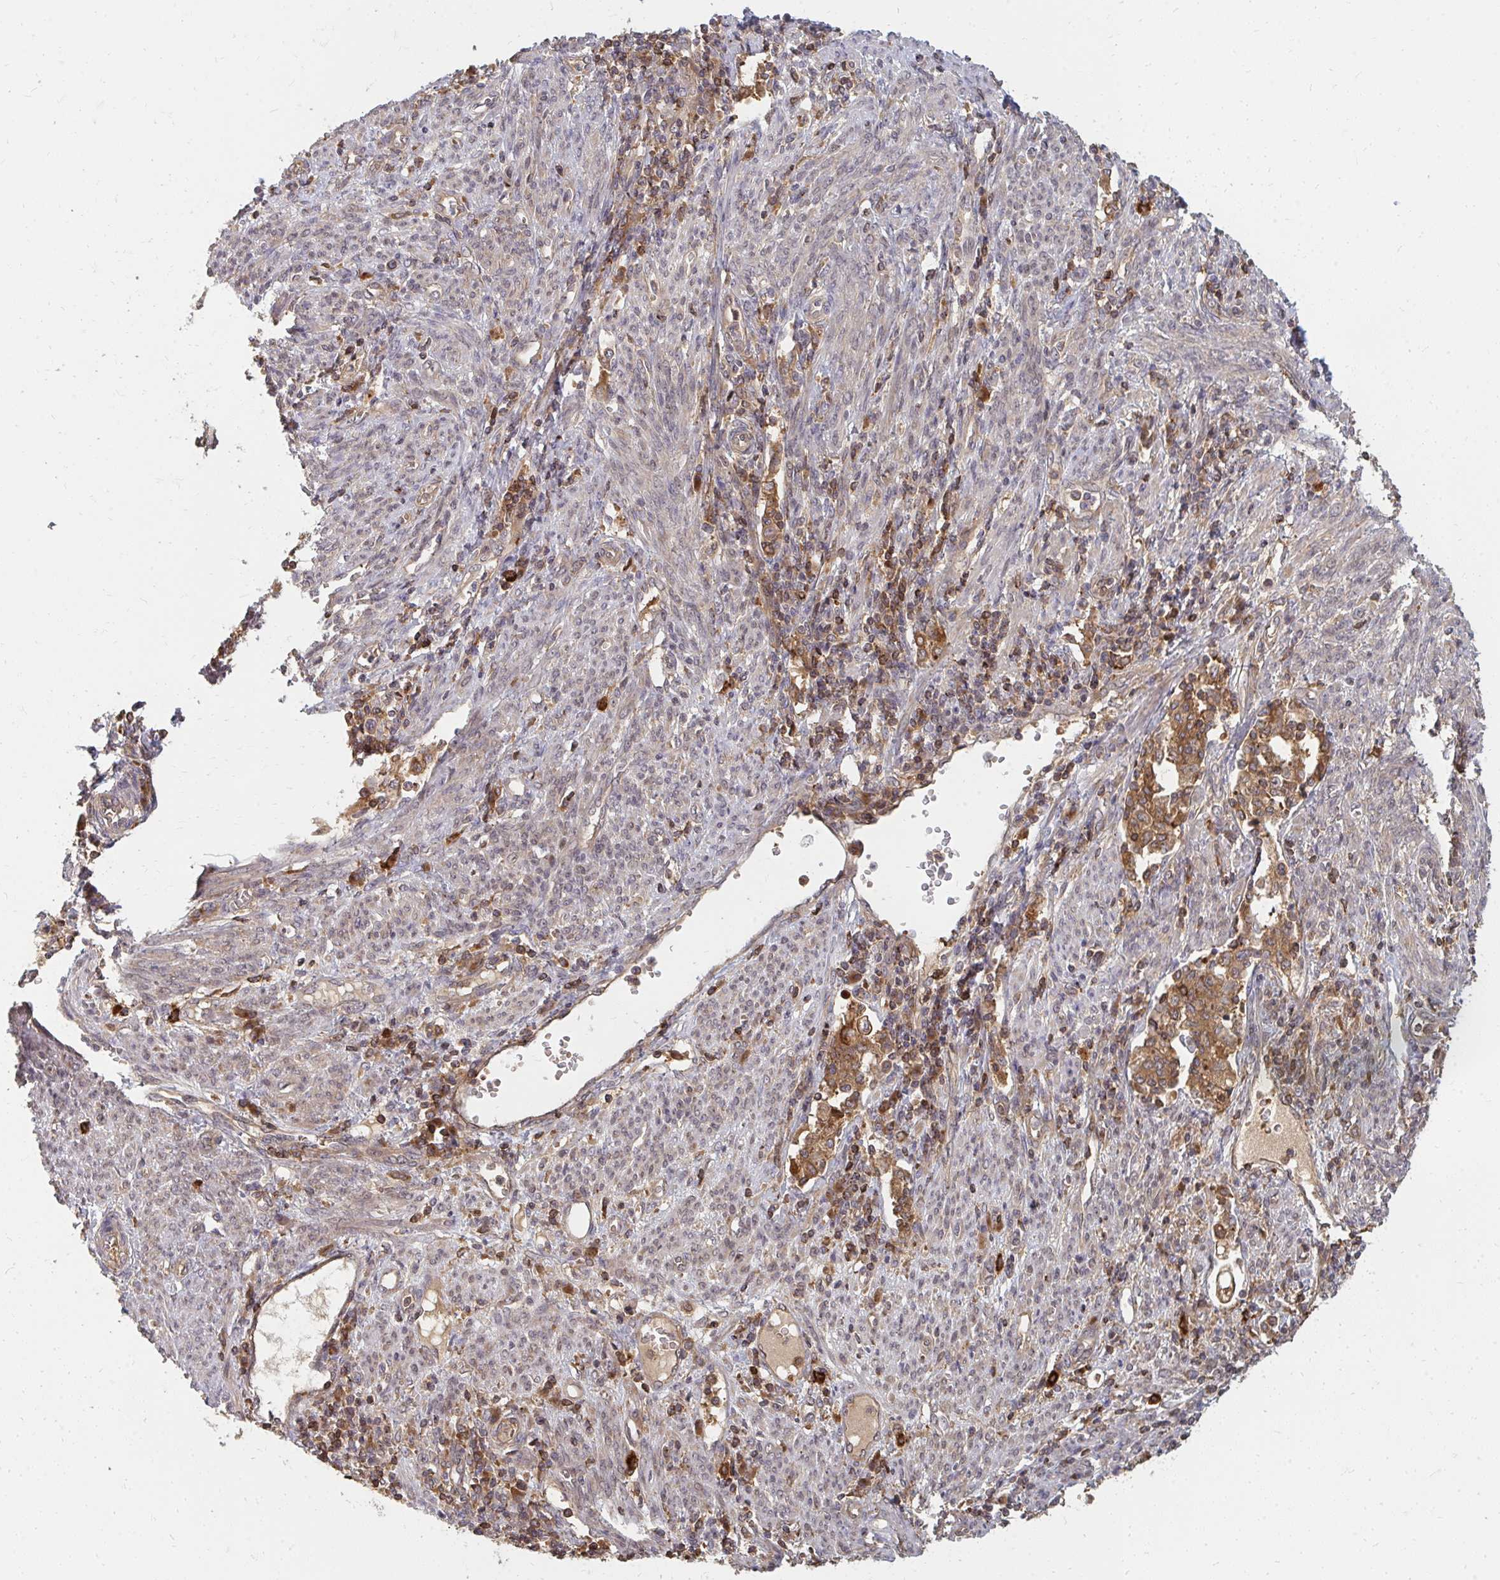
{"staining": {"intensity": "moderate", "quantity": ">75%", "location": "cytoplasmic/membranous"}, "tissue": "endometrial cancer", "cell_type": "Tumor cells", "image_type": "cancer", "snomed": [{"axis": "morphology", "description": "Adenocarcinoma, NOS"}, {"axis": "topography", "description": "Uterus"}, {"axis": "topography", "description": "Endometrium"}], "caption": "Endometrial cancer (adenocarcinoma) stained with DAB immunohistochemistry (IHC) displays medium levels of moderate cytoplasmic/membranous expression in approximately >75% of tumor cells.", "gene": "ZNF285", "patient": {"sex": "female", "age": 70}}